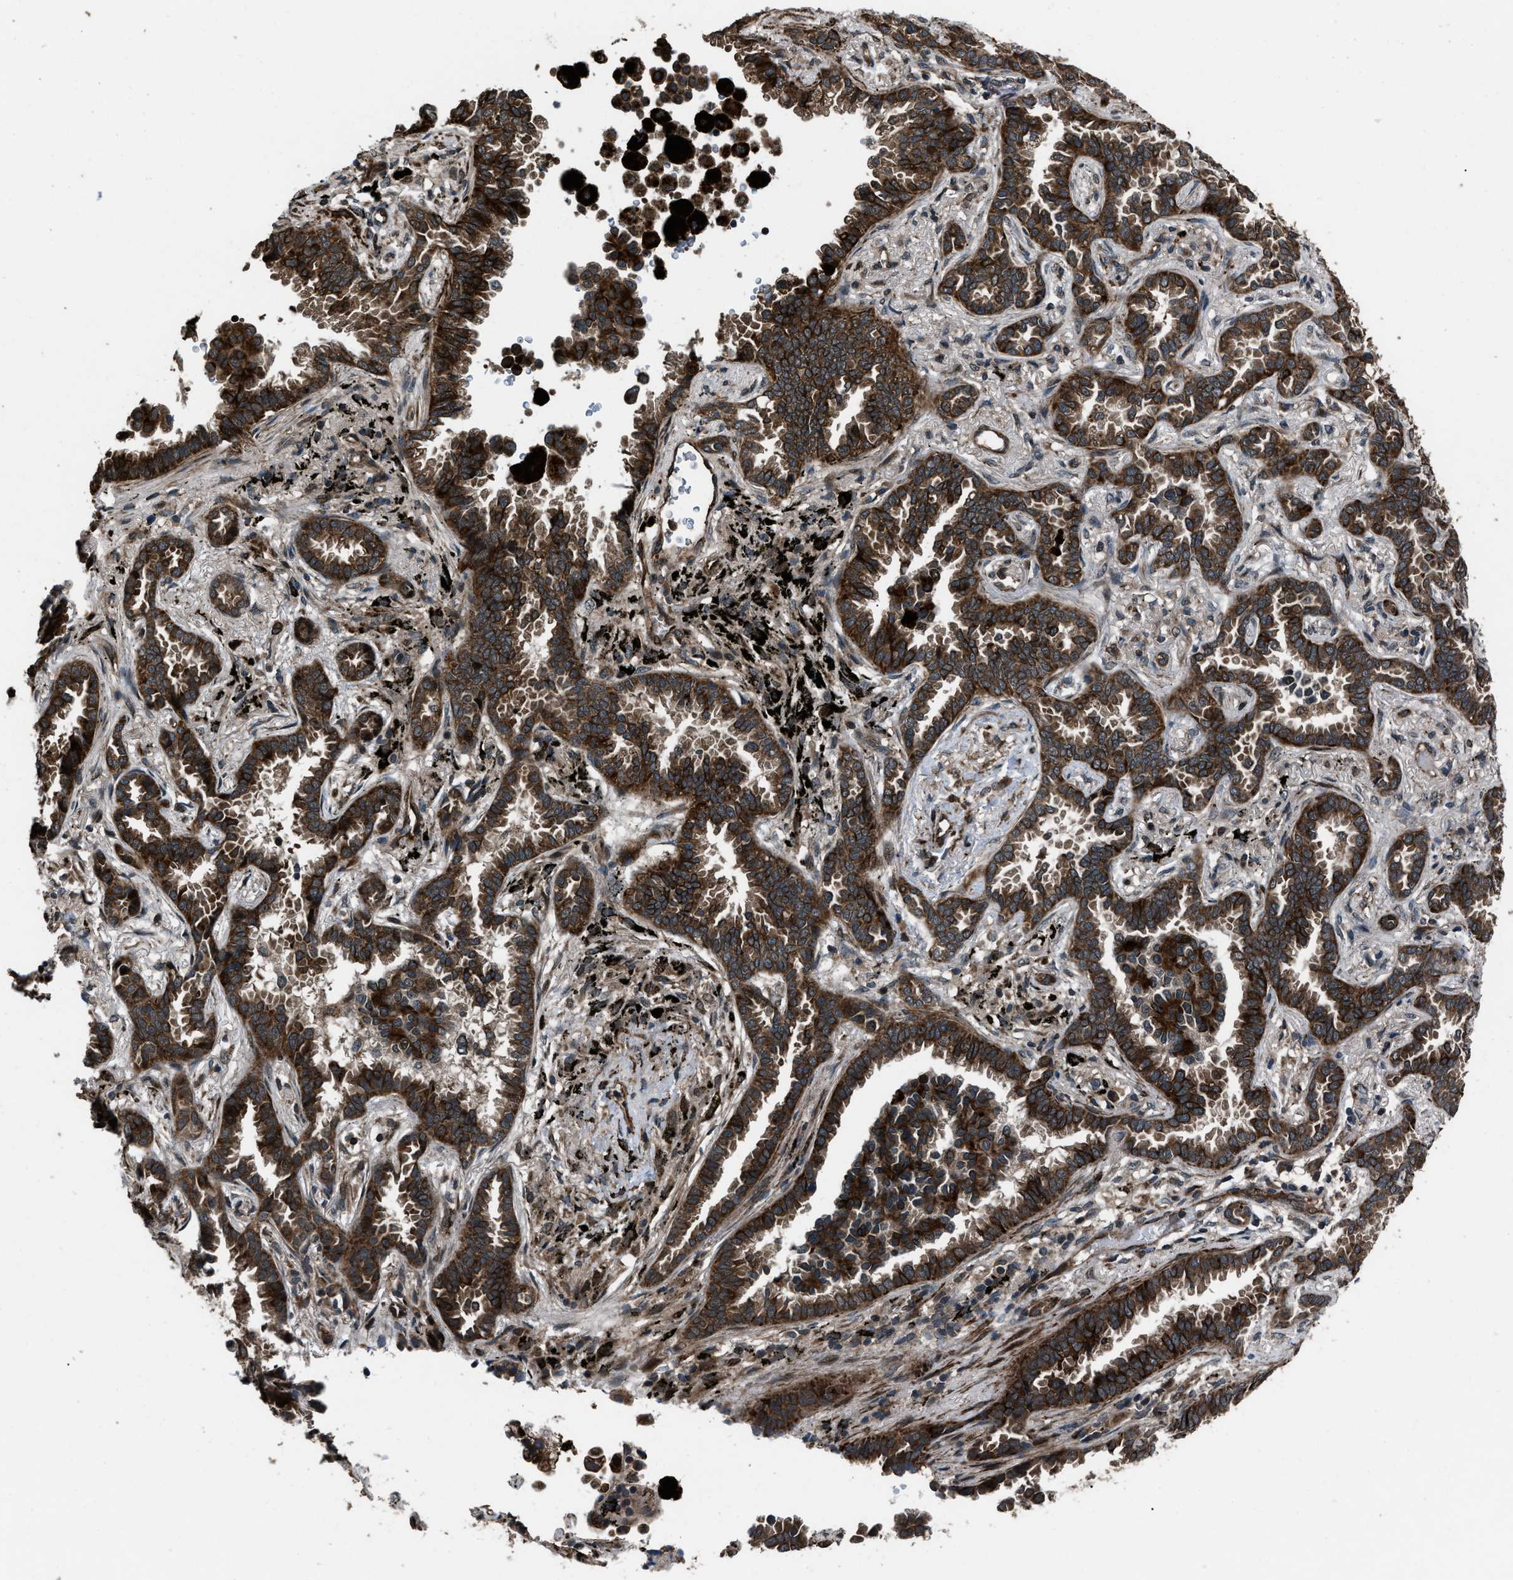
{"staining": {"intensity": "strong", "quantity": ">75%", "location": "cytoplasmic/membranous"}, "tissue": "lung cancer", "cell_type": "Tumor cells", "image_type": "cancer", "snomed": [{"axis": "morphology", "description": "Normal tissue, NOS"}, {"axis": "morphology", "description": "Adenocarcinoma, NOS"}, {"axis": "topography", "description": "Lung"}], "caption": "A micrograph of lung adenocarcinoma stained for a protein reveals strong cytoplasmic/membranous brown staining in tumor cells.", "gene": "IRAK4", "patient": {"sex": "male", "age": 59}}